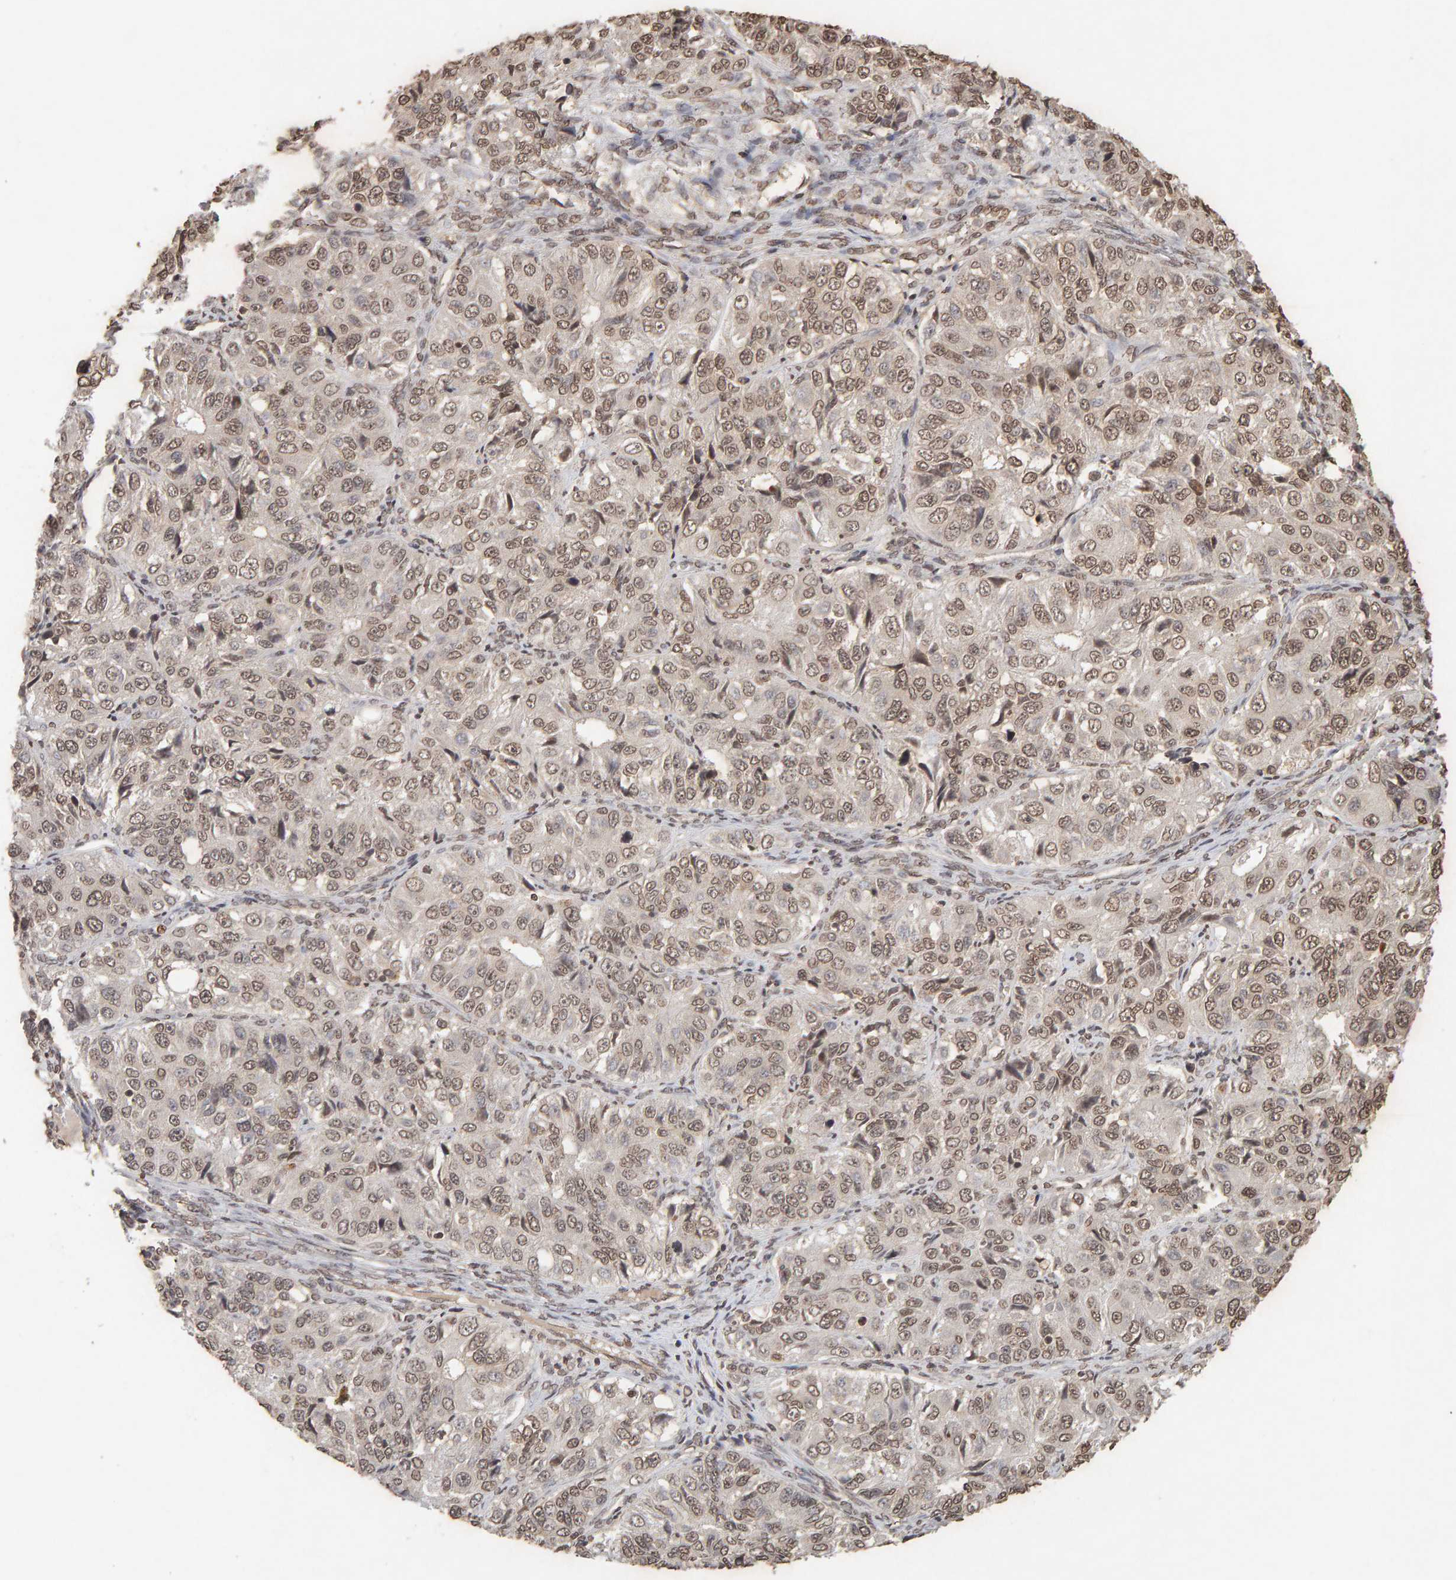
{"staining": {"intensity": "weak", "quantity": ">75%", "location": "nuclear"}, "tissue": "ovarian cancer", "cell_type": "Tumor cells", "image_type": "cancer", "snomed": [{"axis": "morphology", "description": "Carcinoma, endometroid"}, {"axis": "topography", "description": "Ovary"}], "caption": "Approximately >75% of tumor cells in human ovarian endometroid carcinoma reveal weak nuclear protein positivity as visualized by brown immunohistochemical staining.", "gene": "DNAJB5", "patient": {"sex": "female", "age": 51}}